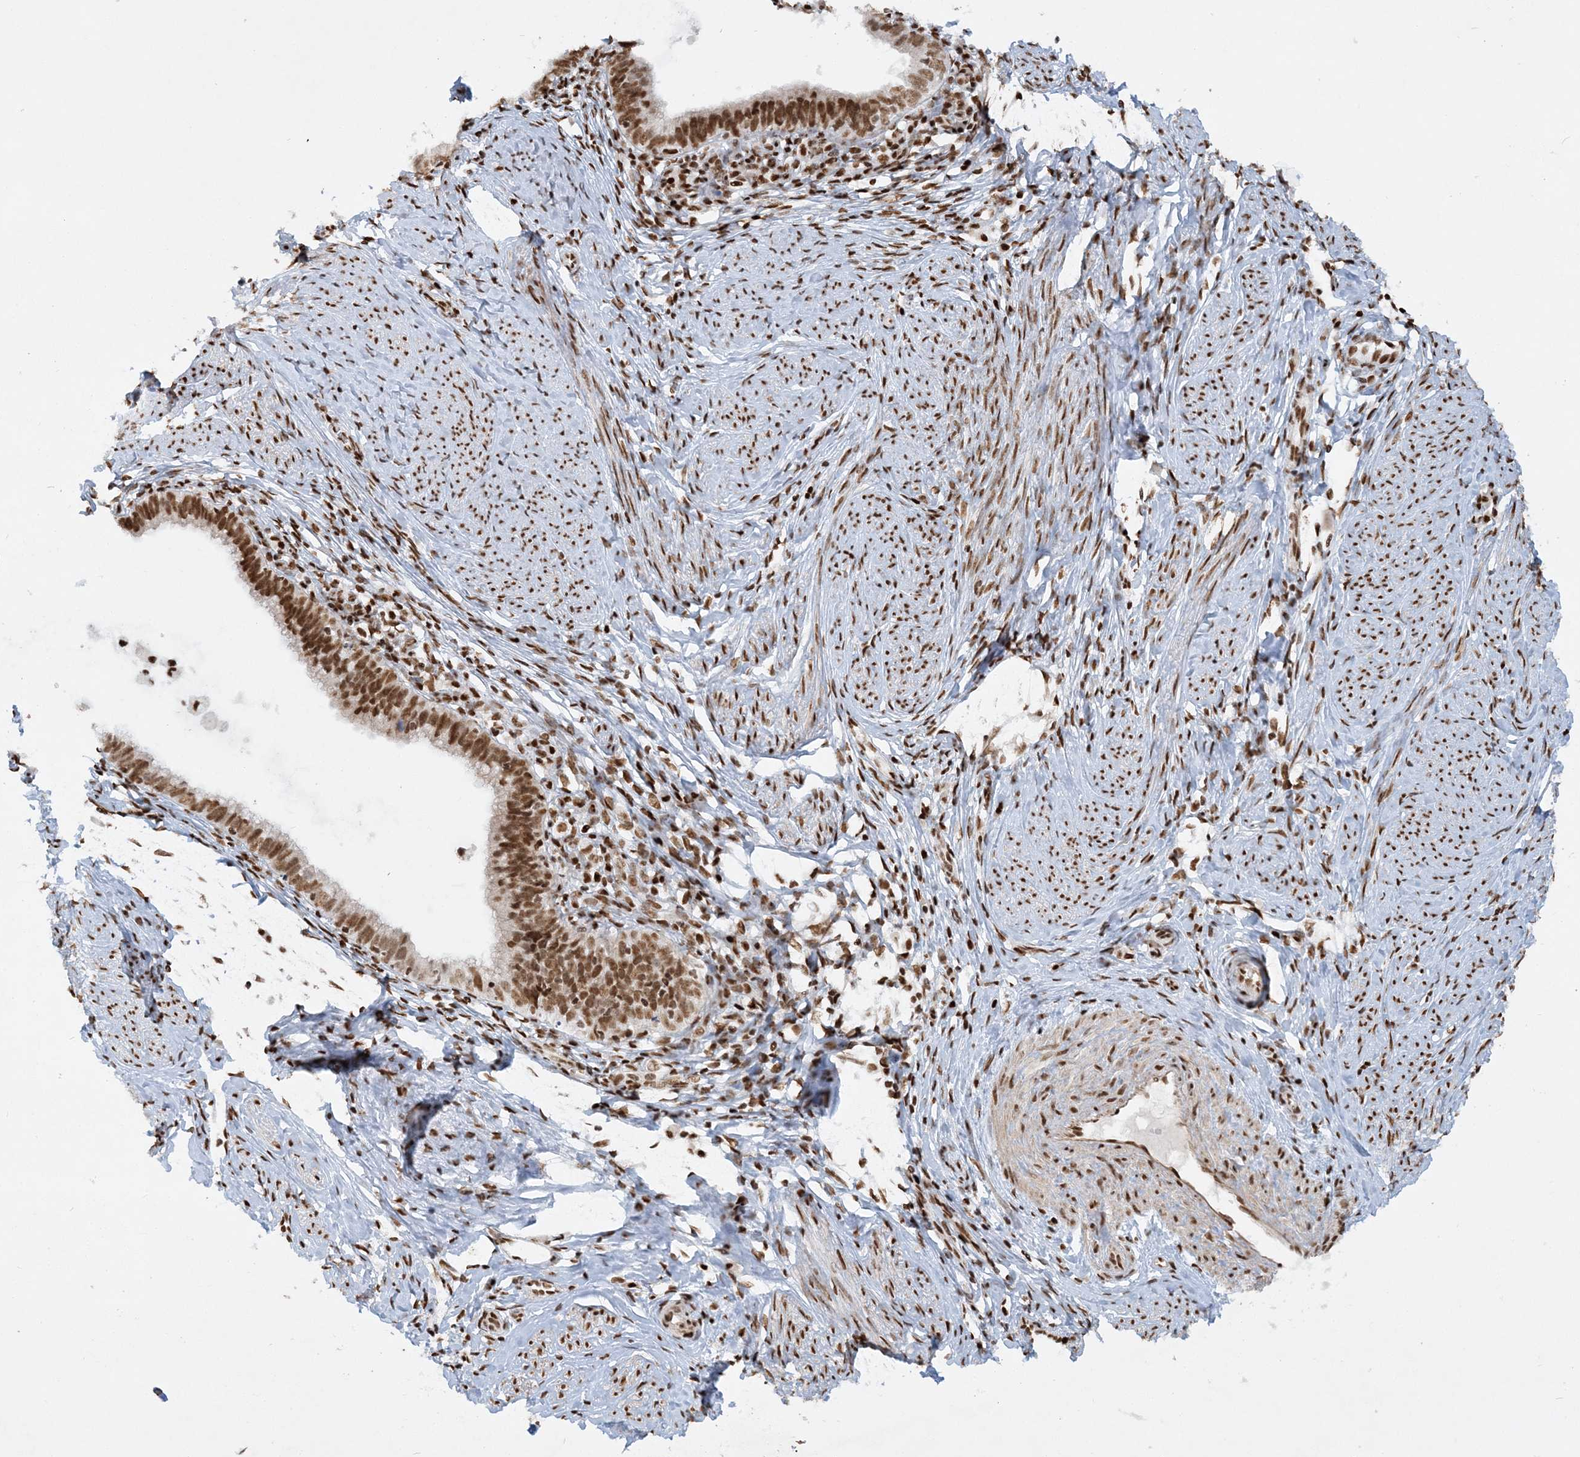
{"staining": {"intensity": "strong", "quantity": ">75%", "location": "nuclear"}, "tissue": "cervical cancer", "cell_type": "Tumor cells", "image_type": "cancer", "snomed": [{"axis": "morphology", "description": "Adenocarcinoma, NOS"}, {"axis": "topography", "description": "Cervix"}], "caption": "Human adenocarcinoma (cervical) stained with a brown dye exhibits strong nuclear positive staining in approximately >75% of tumor cells.", "gene": "DELE1", "patient": {"sex": "female", "age": 36}}